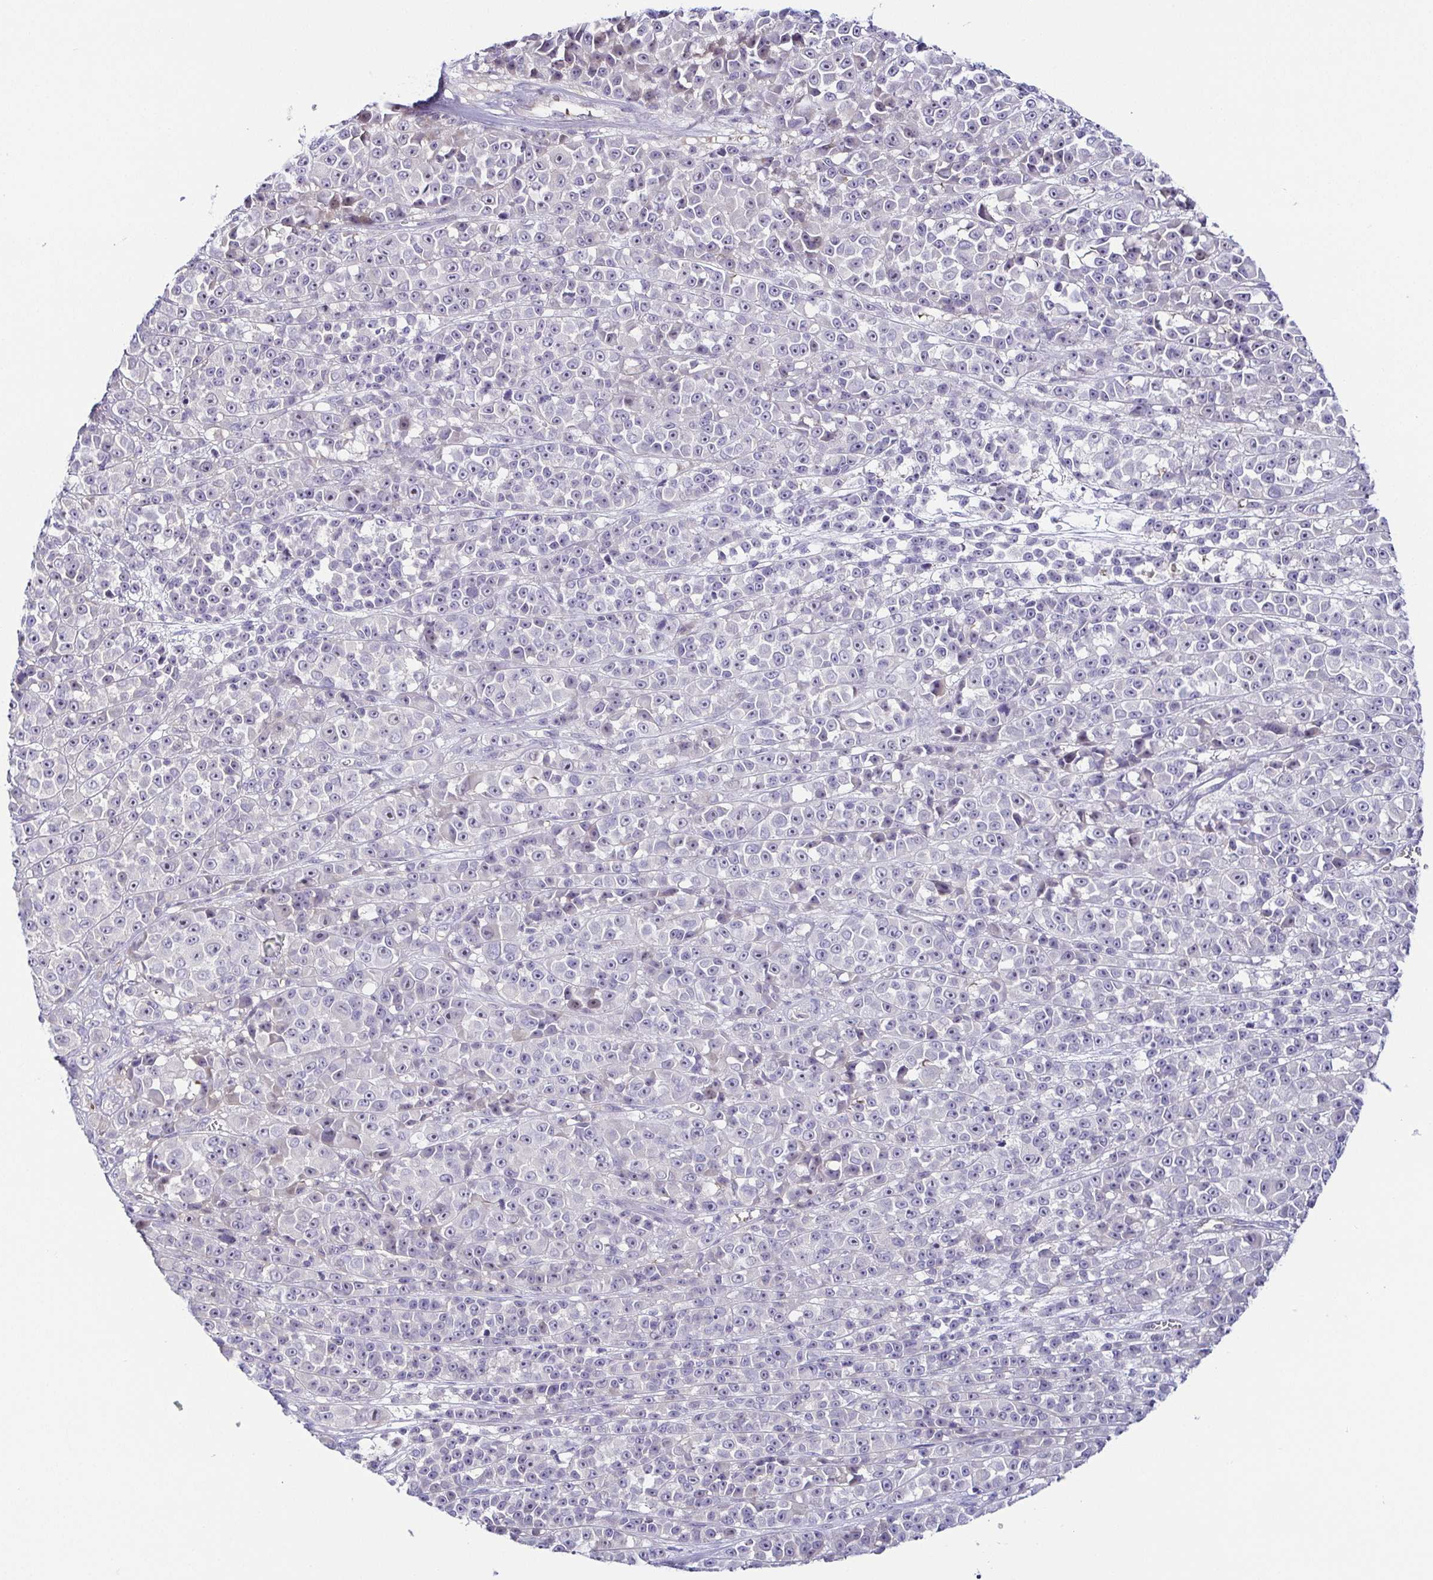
{"staining": {"intensity": "negative", "quantity": "none", "location": "none"}, "tissue": "melanoma", "cell_type": "Tumor cells", "image_type": "cancer", "snomed": [{"axis": "morphology", "description": "Malignant melanoma, NOS"}, {"axis": "topography", "description": "Skin"}, {"axis": "topography", "description": "Skin of back"}], "caption": "A high-resolution micrograph shows immunohistochemistry (IHC) staining of malignant melanoma, which reveals no significant positivity in tumor cells.", "gene": "FAM162B", "patient": {"sex": "male", "age": 91}}